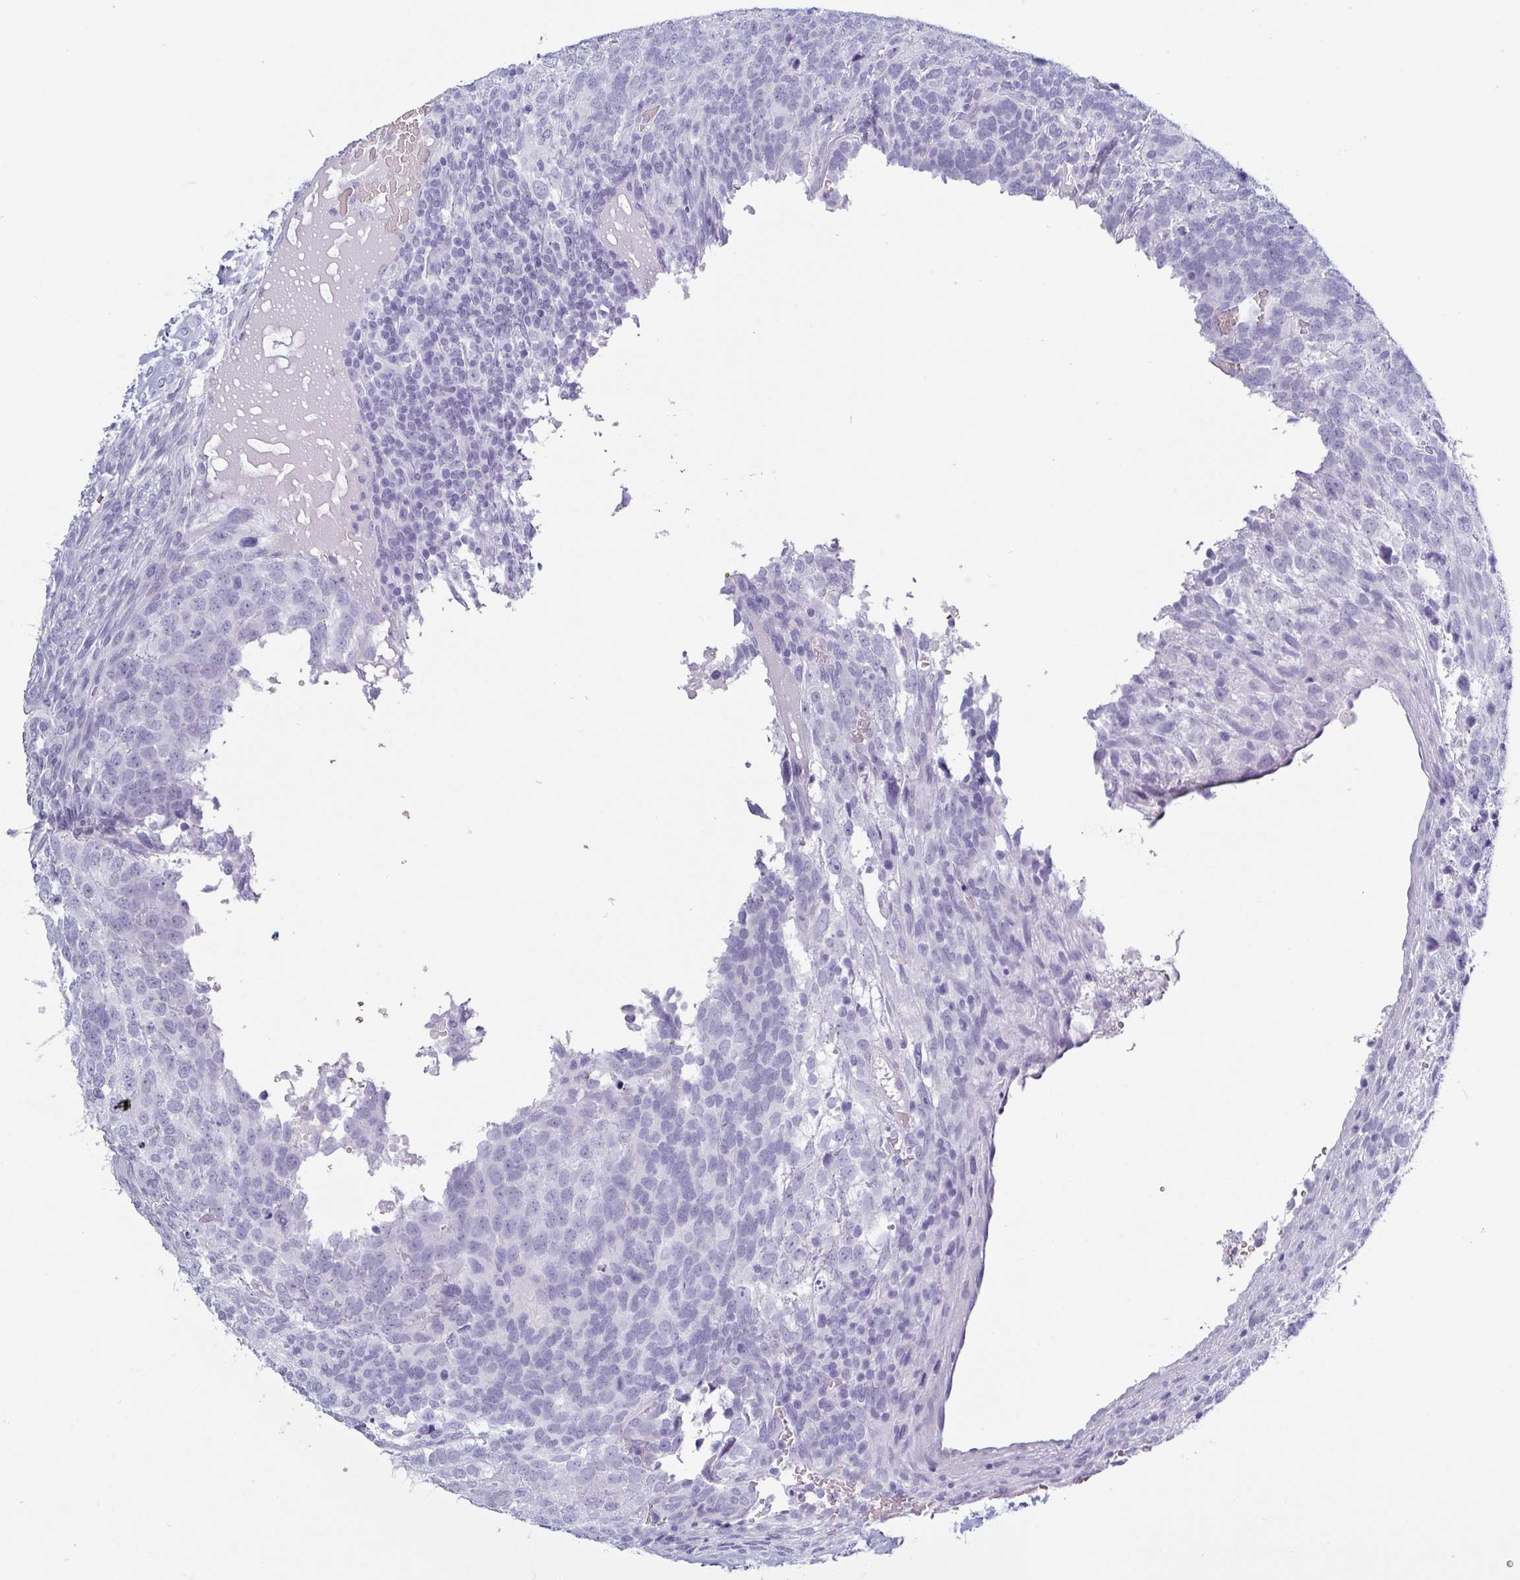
{"staining": {"intensity": "negative", "quantity": "none", "location": "none"}, "tissue": "testis cancer", "cell_type": "Tumor cells", "image_type": "cancer", "snomed": [{"axis": "morphology", "description": "Carcinoma, Embryonal, NOS"}, {"axis": "topography", "description": "Testis"}], "caption": "Tumor cells are negative for protein expression in human embryonal carcinoma (testis).", "gene": "CRYBB2", "patient": {"sex": "male", "age": 23}}